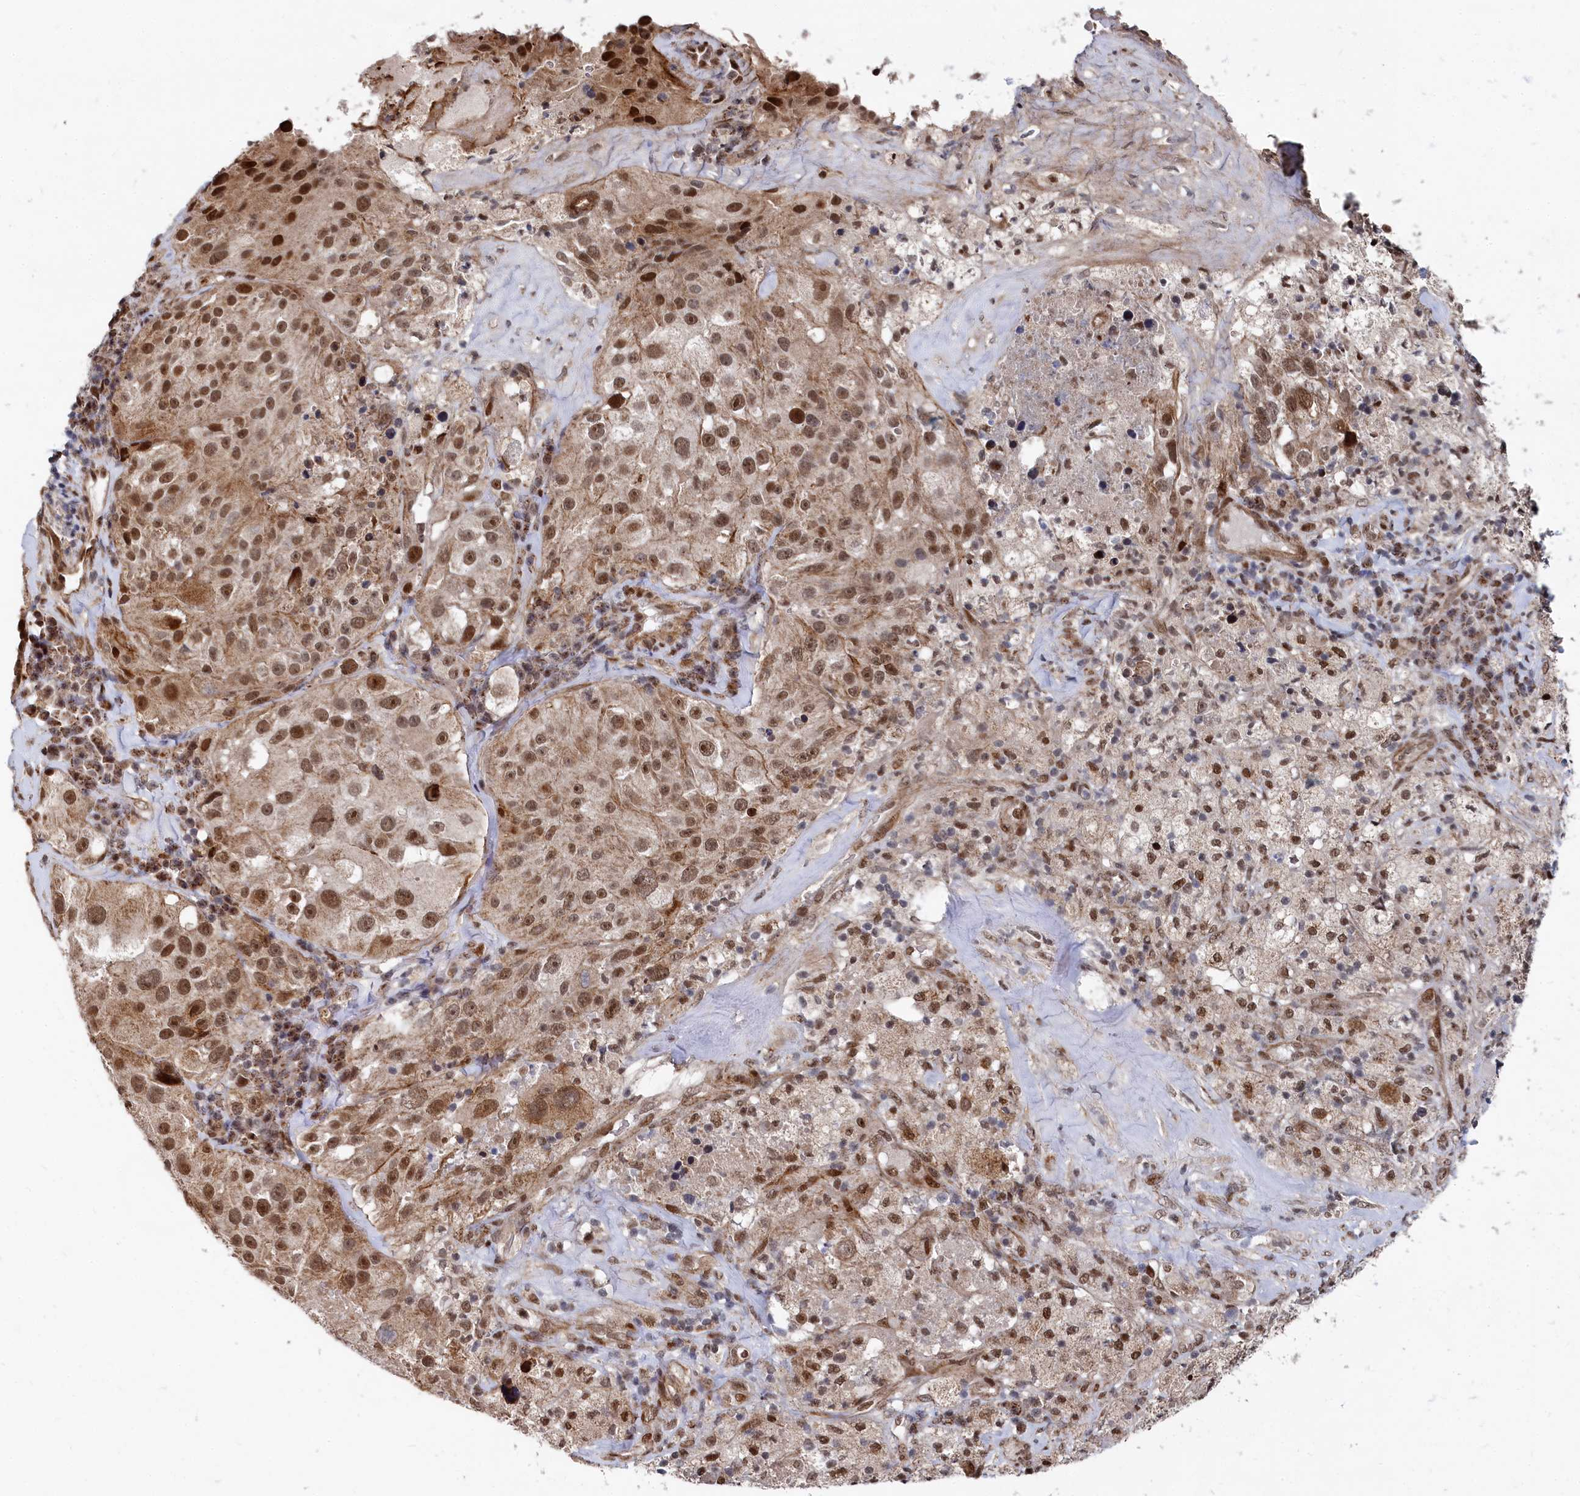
{"staining": {"intensity": "moderate", "quantity": ">75%", "location": "nuclear"}, "tissue": "melanoma", "cell_type": "Tumor cells", "image_type": "cancer", "snomed": [{"axis": "morphology", "description": "Malignant melanoma, Metastatic site"}, {"axis": "topography", "description": "Lymph node"}], "caption": "Moderate nuclear expression is present in approximately >75% of tumor cells in malignant melanoma (metastatic site).", "gene": "BUB3", "patient": {"sex": "male", "age": 62}}